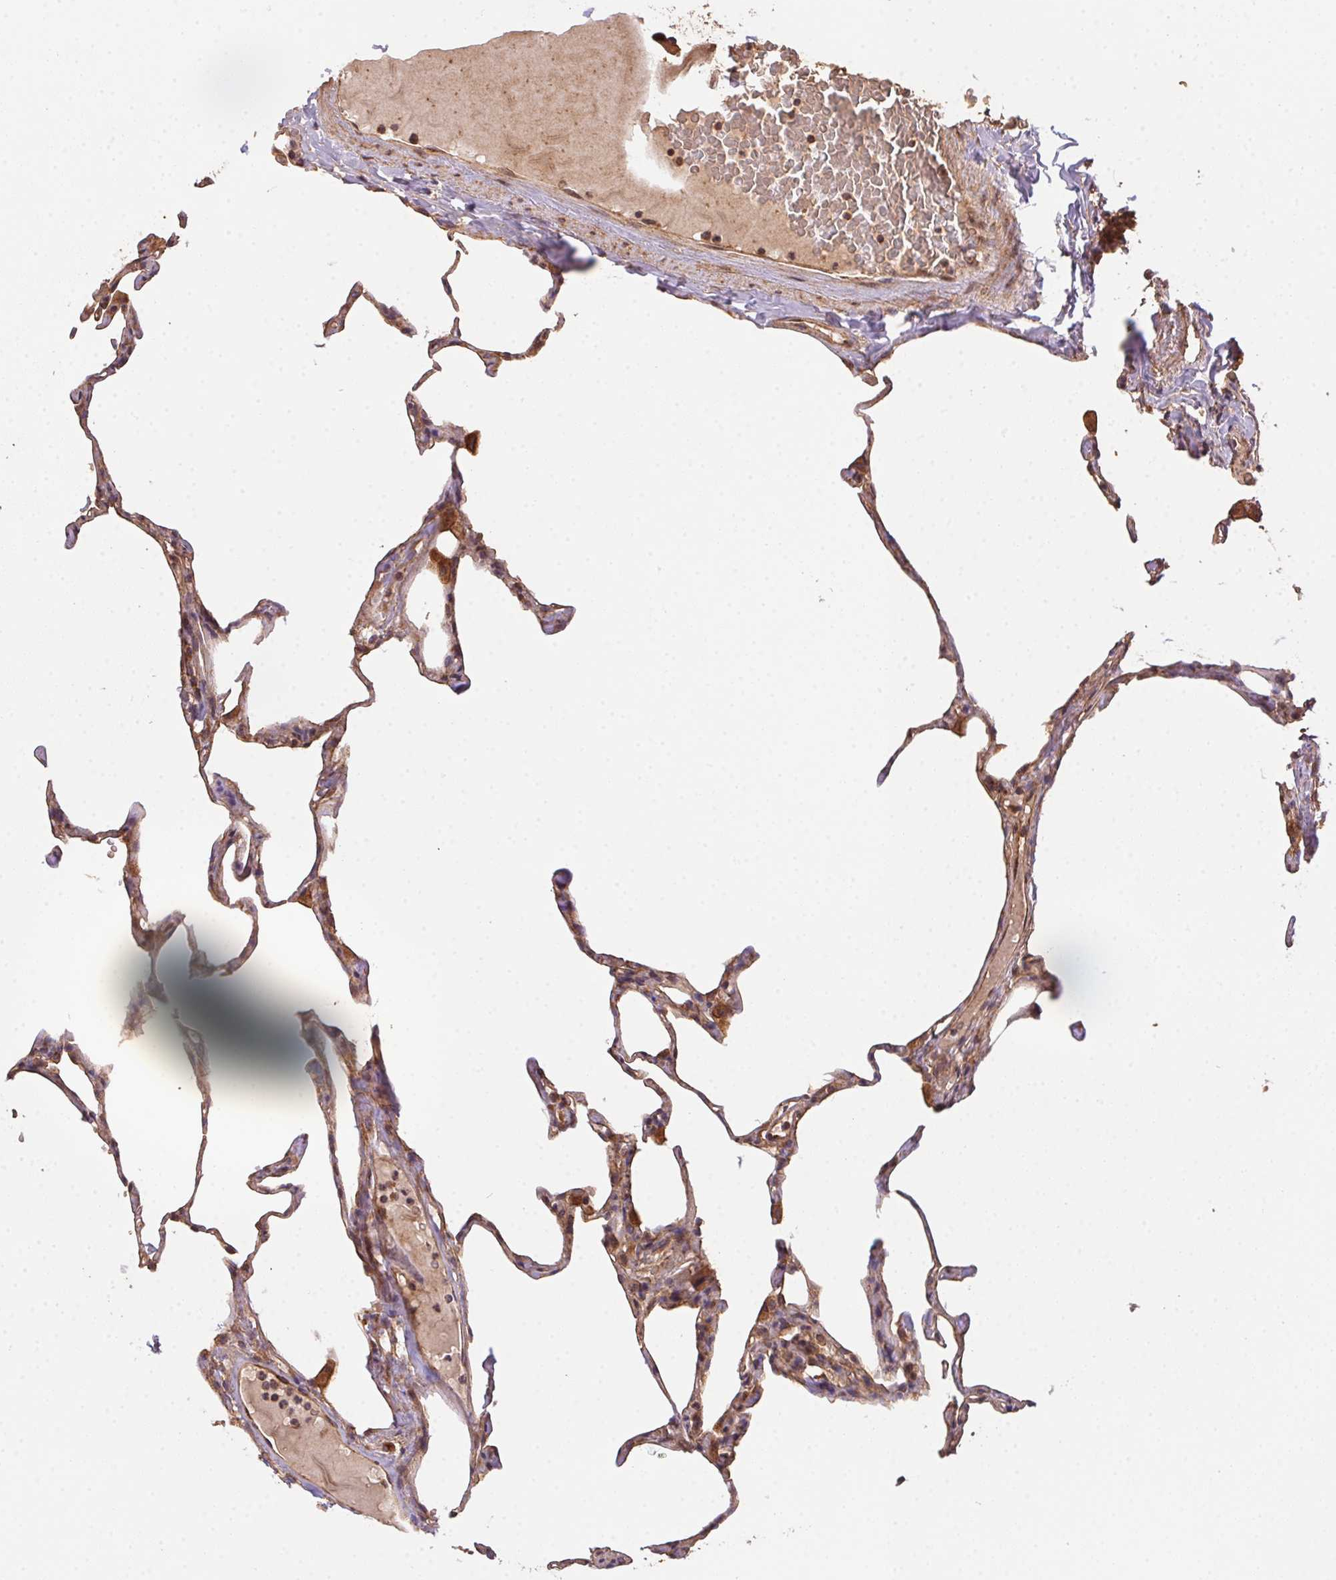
{"staining": {"intensity": "moderate", "quantity": ">75%", "location": "cytoplasmic/membranous"}, "tissue": "lung", "cell_type": "Alveolar cells", "image_type": "normal", "snomed": [{"axis": "morphology", "description": "Normal tissue, NOS"}, {"axis": "topography", "description": "Lung"}], "caption": "IHC photomicrograph of unremarkable lung stained for a protein (brown), which reveals medium levels of moderate cytoplasmic/membranous staining in approximately >75% of alveolar cells.", "gene": "USE1", "patient": {"sex": "male", "age": 65}}